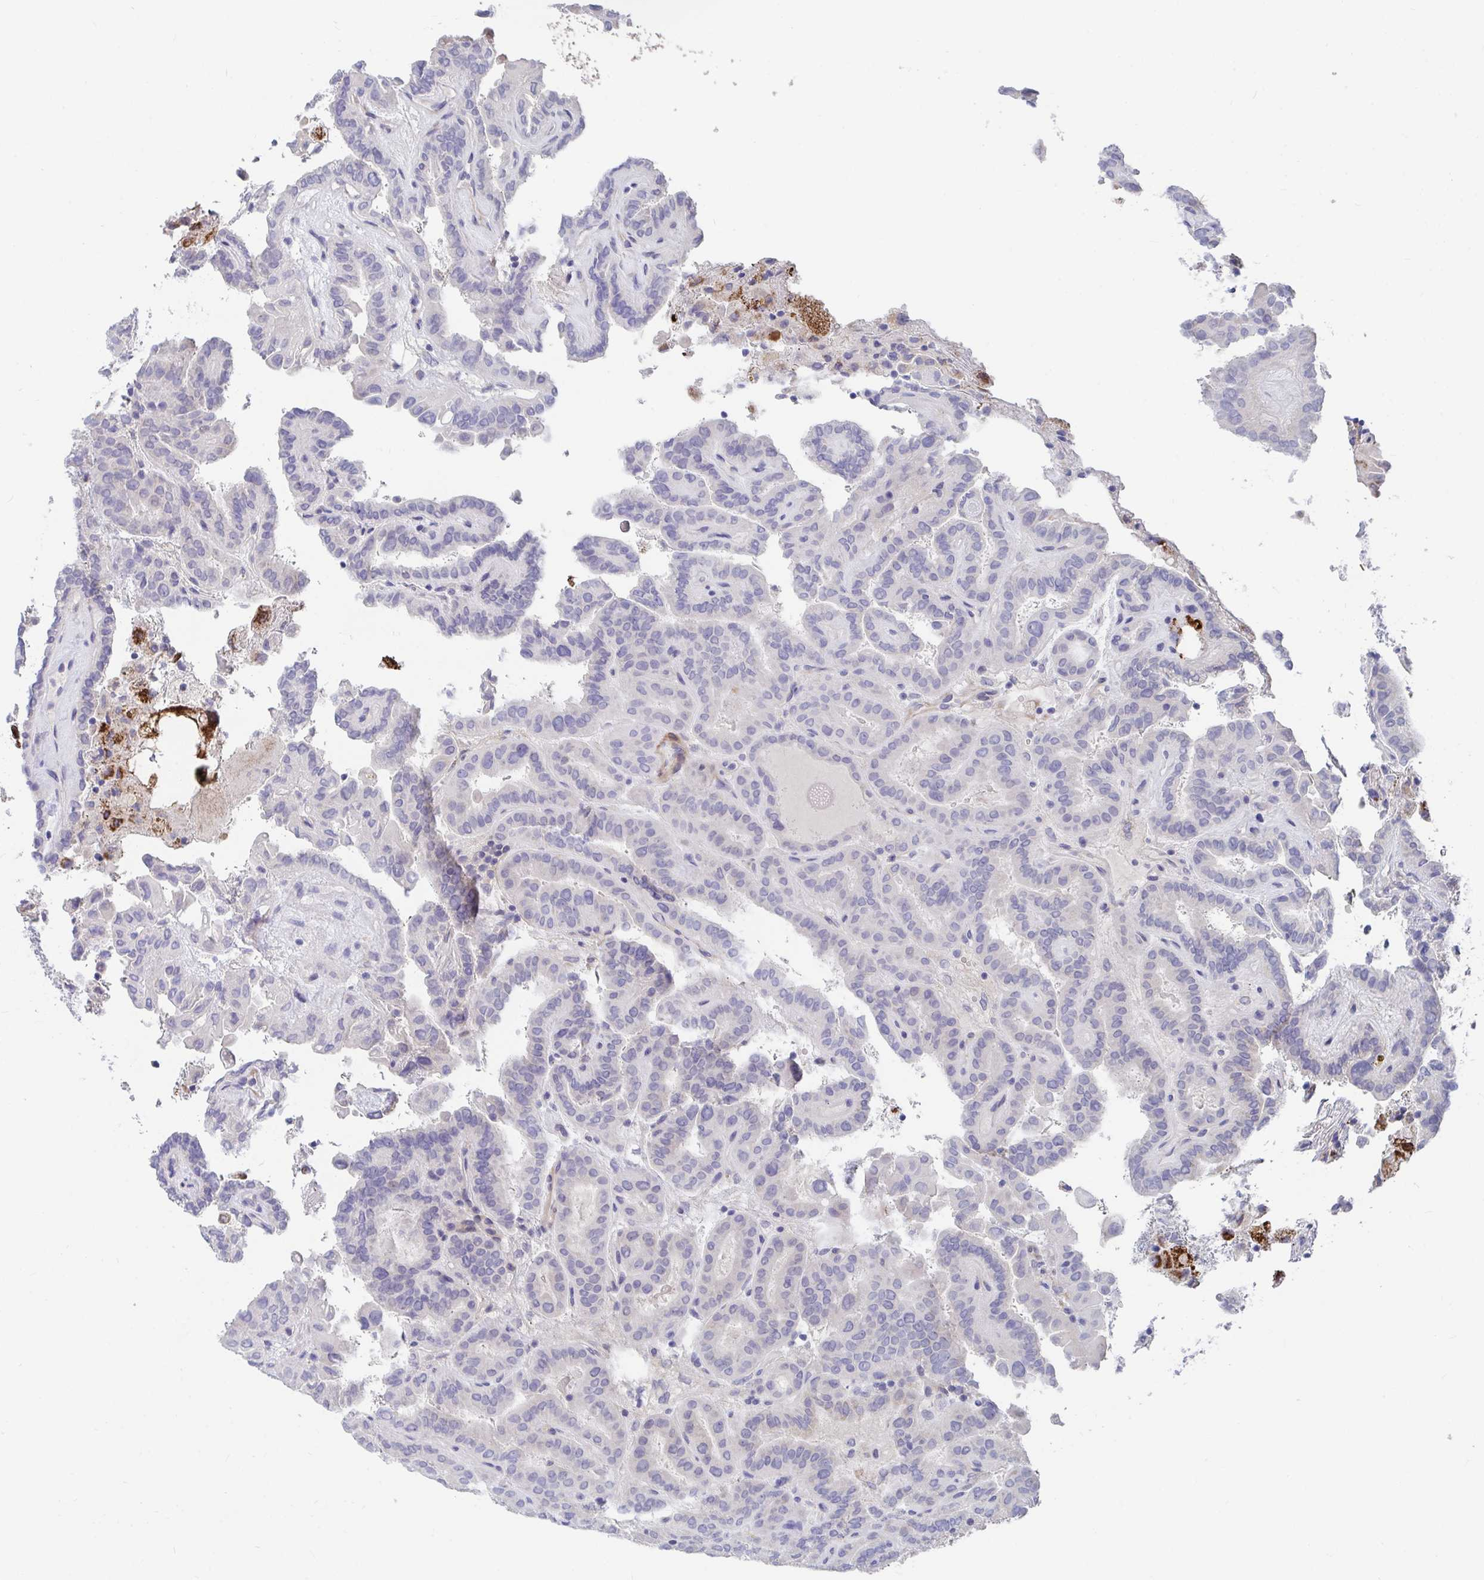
{"staining": {"intensity": "weak", "quantity": "<25%", "location": "cytoplasmic/membranous"}, "tissue": "thyroid cancer", "cell_type": "Tumor cells", "image_type": "cancer", "snomed": [{"axis": "morphology", "description": "Papillary adenocarcinoma, NOS"}, {"axis": "topography", "description": "Thyroid gland"}], "caption": "This photomicrograph is of thyroid cancer stained with immunohistochemistry to label a protein in brown with the nuclei are counter-stained blue. There is no staining in tumor cells.", "gene": "FAM156B", "patient": {"sex": "female", "age": 46}}